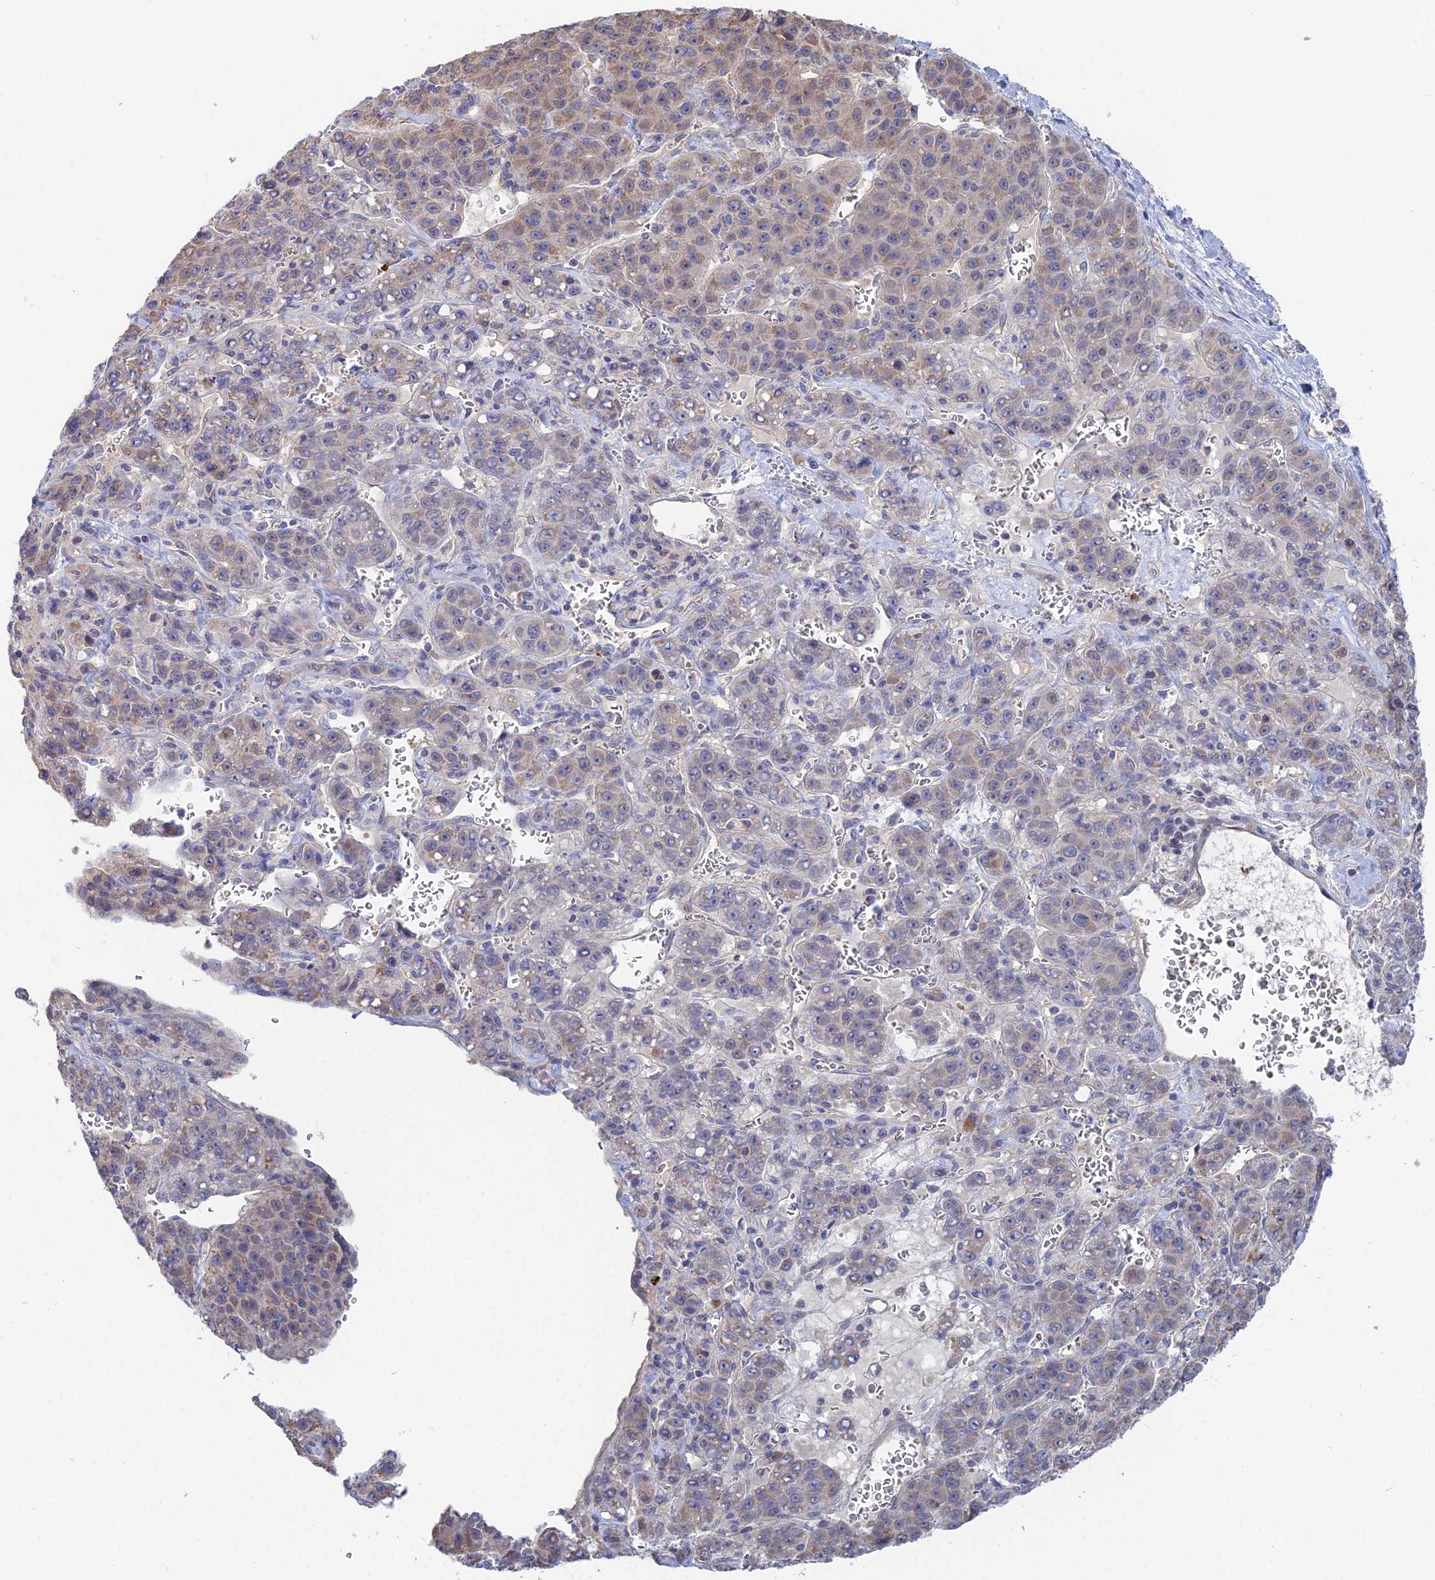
{"staining": {"intensity": "weak", "quantity": "<25%", "location": "cytoplasmic/membranous"}, "tissue": "liver cancer", "cell_type": "Tumor cells", "image_type": "cancer", "snomed": [{"axis": "morphology", "description": "Carcinoma, Hepatocellular, NOS"}, {"axis": "topography", "description": "Liver"}], "caption": "Immunohistochemistry micrograph of neoplastic tissue: hepatocellular carcinoma (liver) stained with DAB (3,3'-diaminobenzidine) demonstrates no significant protein expression in tumor cells.", "gene": "DNAH14", "patient": {"sex": "female", "age": 53}}